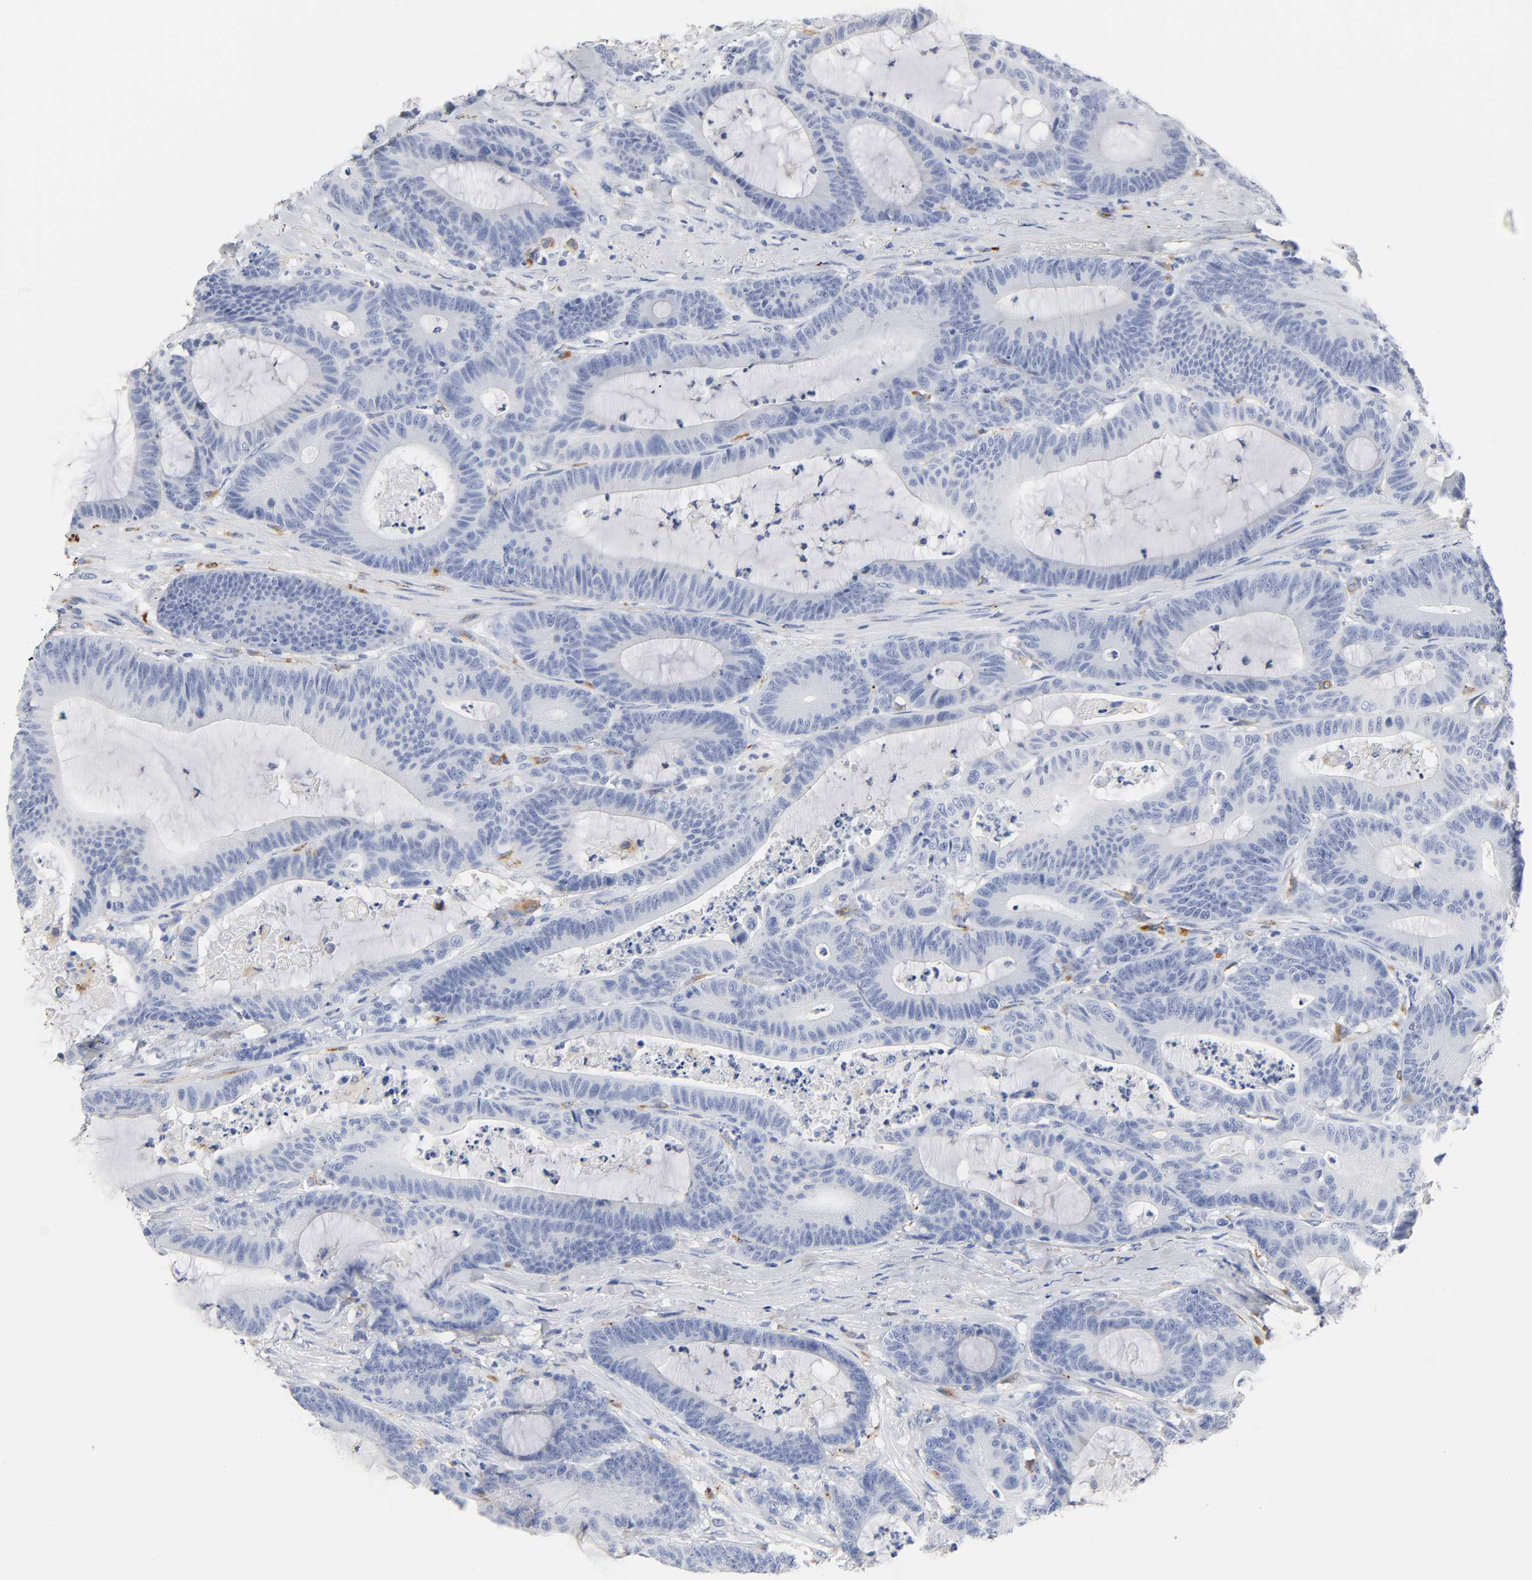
{"staining": {"intensity": "negative", "quantity": "none", "location": "none"}, "tissue": "colorectal cancer", "cell_type": "Tumor cells", "image_type": "cancer", "snomed": [{"axis": "morphology", "description": "Adenocarcinoma, NOS"}, {"axis": "topography", "description": "Colon"}], "caption": "Immunohistochemistry (IHC) image of neoplastic tissue: colorectal cancer (adenocarcinoma) stained with DAB exhibits no significant protein expression in tumor cells.", "gene": "PLP1", "patient": {"sex": "female", "age": 84}}